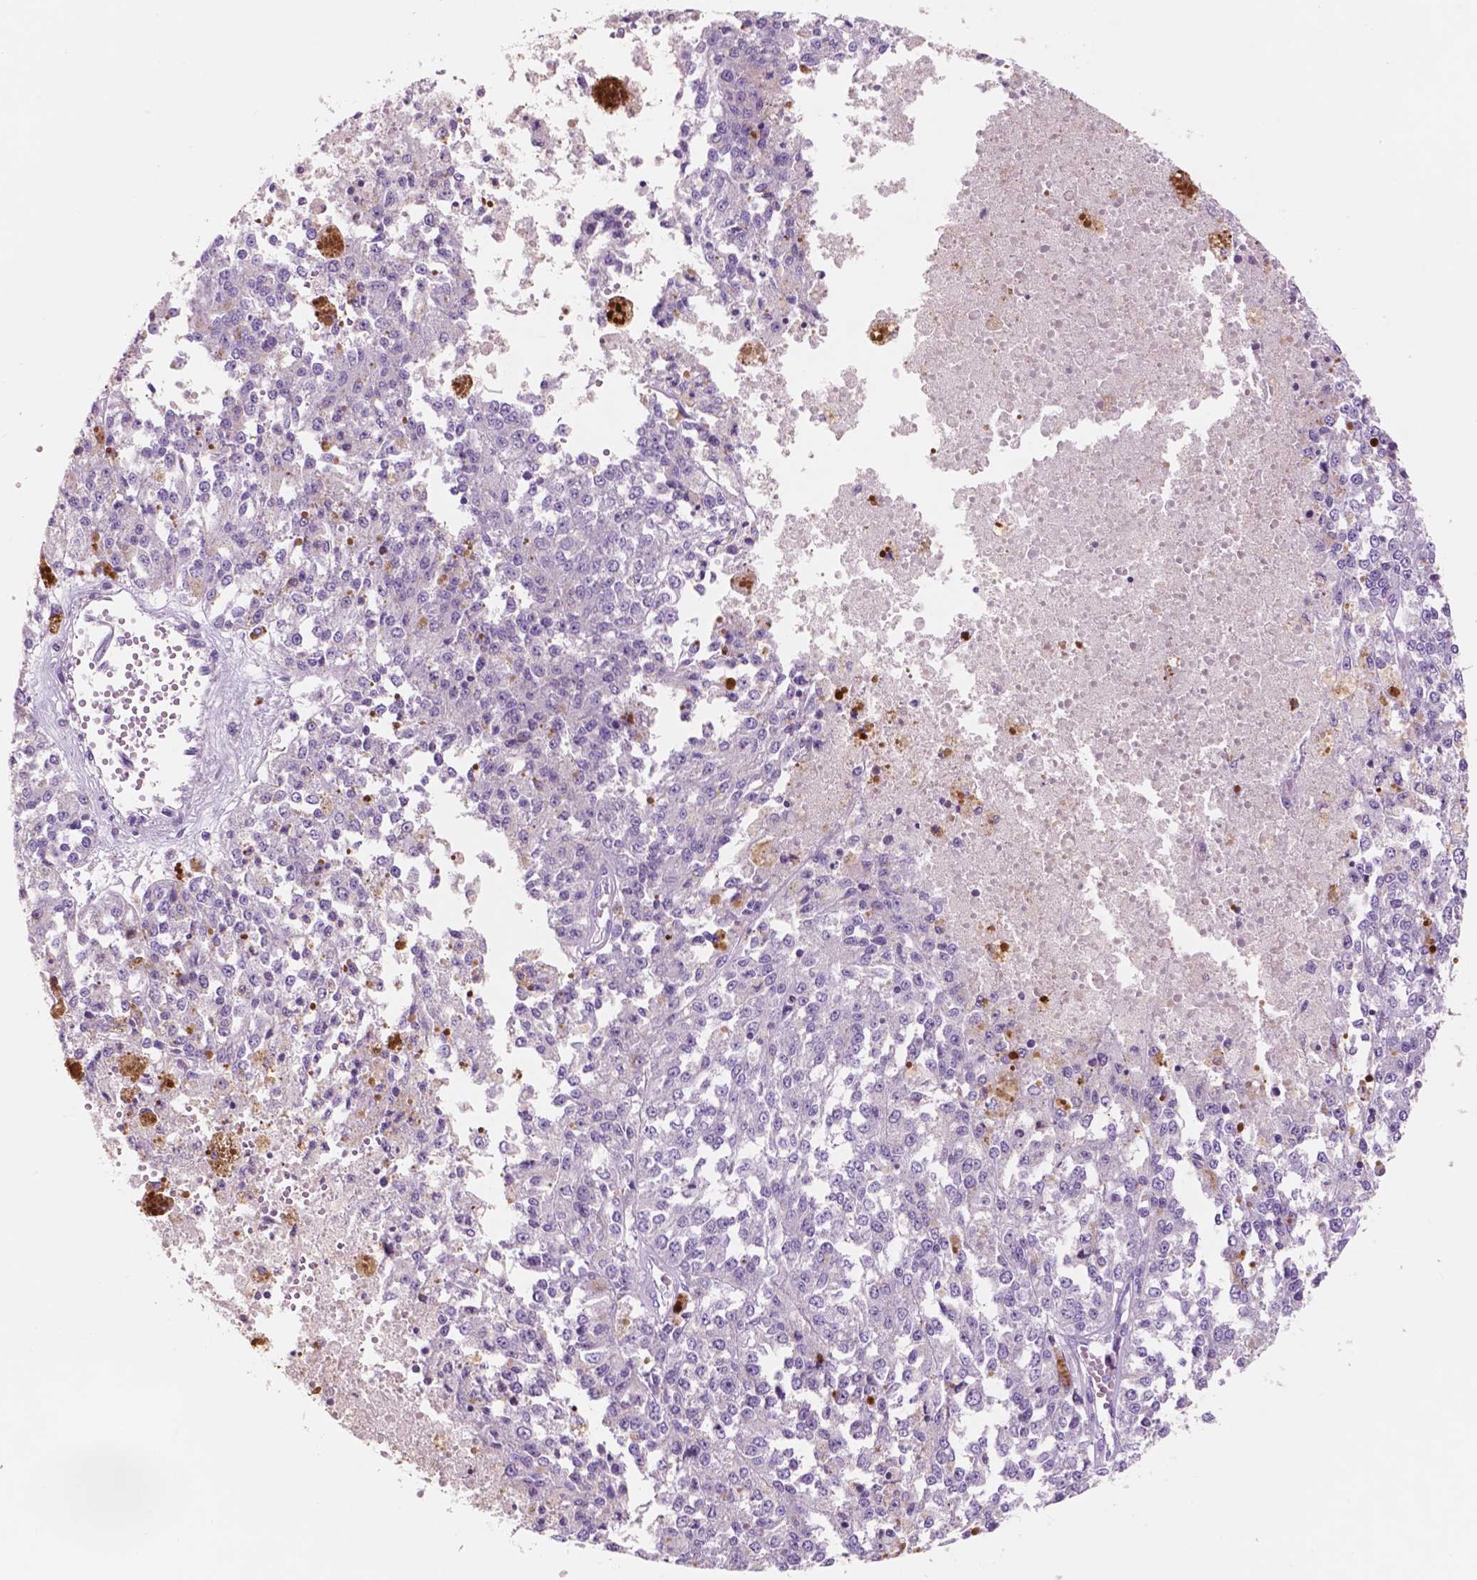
{"staining": {"intensity": "negative", "quantity": "none", "location": "none"}, "tissue": "melanoma", "cell_type": "Tumor cells", "image_type": "cancer", "snomed": [{"axis": "morphology", "description": "Malignant melanoma, Metastatic site"}, {"axis": "topography", "description": "Lymph node"}], "caption": "High magnification brightfield microscopy of melanoma stained with DAB (brown) and counterstained with hematoxylin (blue): tumor cells show no significant staining. The staining was performed using DAB to visualize the protein expression in brown, while the nuclei were stained in blue with hematoxylin (Magnification: 20x).", "gene": "CUZD1", "patient": {"sex": "female", "age": 64}}